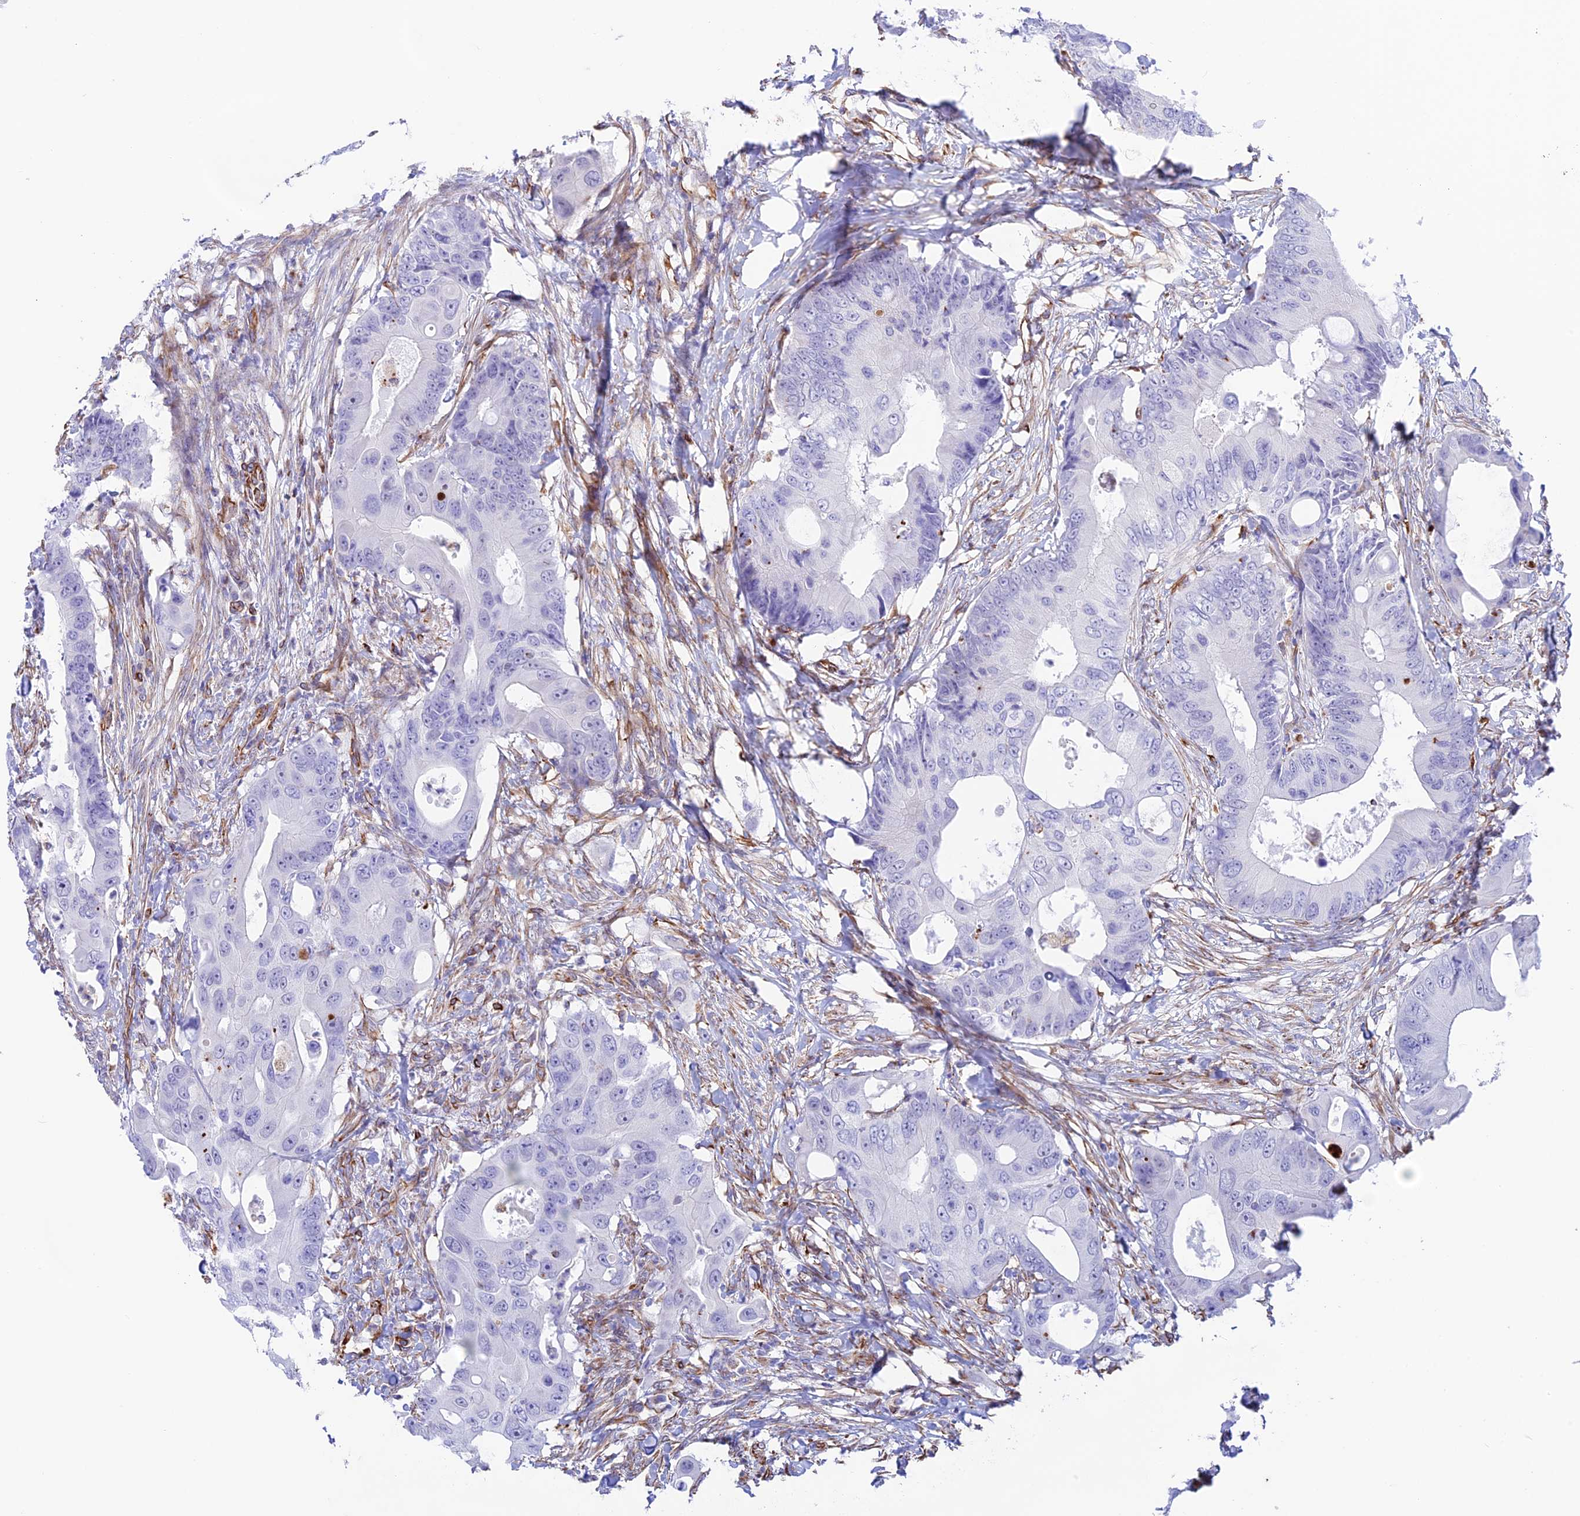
{"staining": {"intensity": "negative", "quantity": "none", "location": "none"}, "tissue": "colorectal cancer", "cell_type": "Tumor cells", "image_type": "cancer", "snomed": [{"axis": "morphology", "description": "Adenocarcinoma, NOS"}, {"axis": "topography", "description": "Colon"}], "caption": "The micrograph reveals no staining of tumor cells in colorectal cancer (adenocarcinoma).", "gene": "ZNF652", "patient": {"sex": "male", "age": 71}}